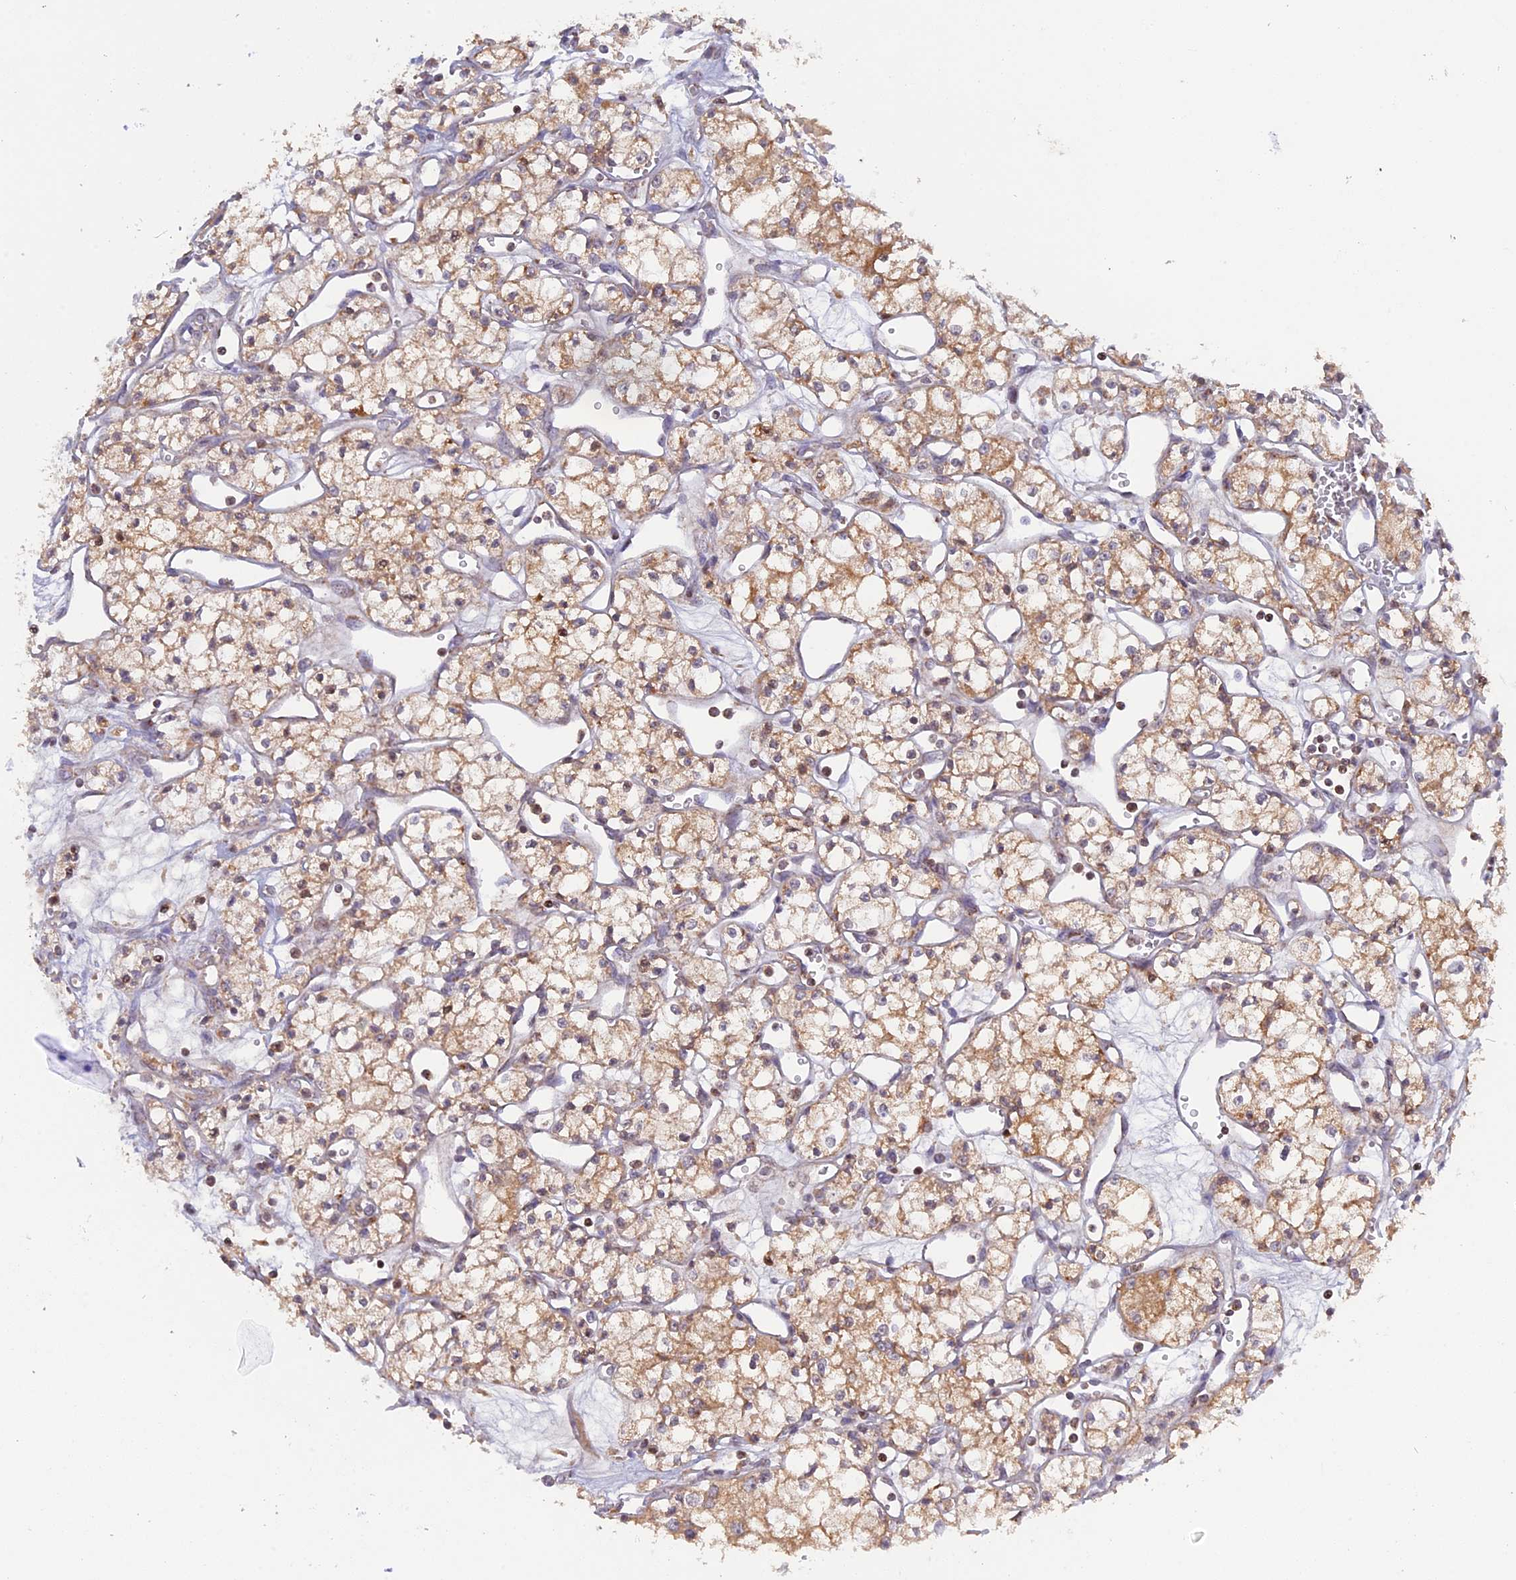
{"staining": {"intensity": "moderate", "quantity": ">75%", "location": "cytoplasmic/membranous"}, "tissue": "renal cancer", "cell_type": "Tumor cells", "image_type": "cancer", "snomed": [{"axis": "morphology", "description": "Adenocarcinoma, NOS"}, {"axis": "topography", "description": "Kidney"}], "caption": "Brown immunohistochemical staining in renal cancer (adenocarcinoma) exhibits moderate cytoplasmic/membranous positivity in about >75% of tumor cells. Nuclei are stained in blue.", "gene": "MPV17L", "patient": {"sex": "male", "age": 59}}